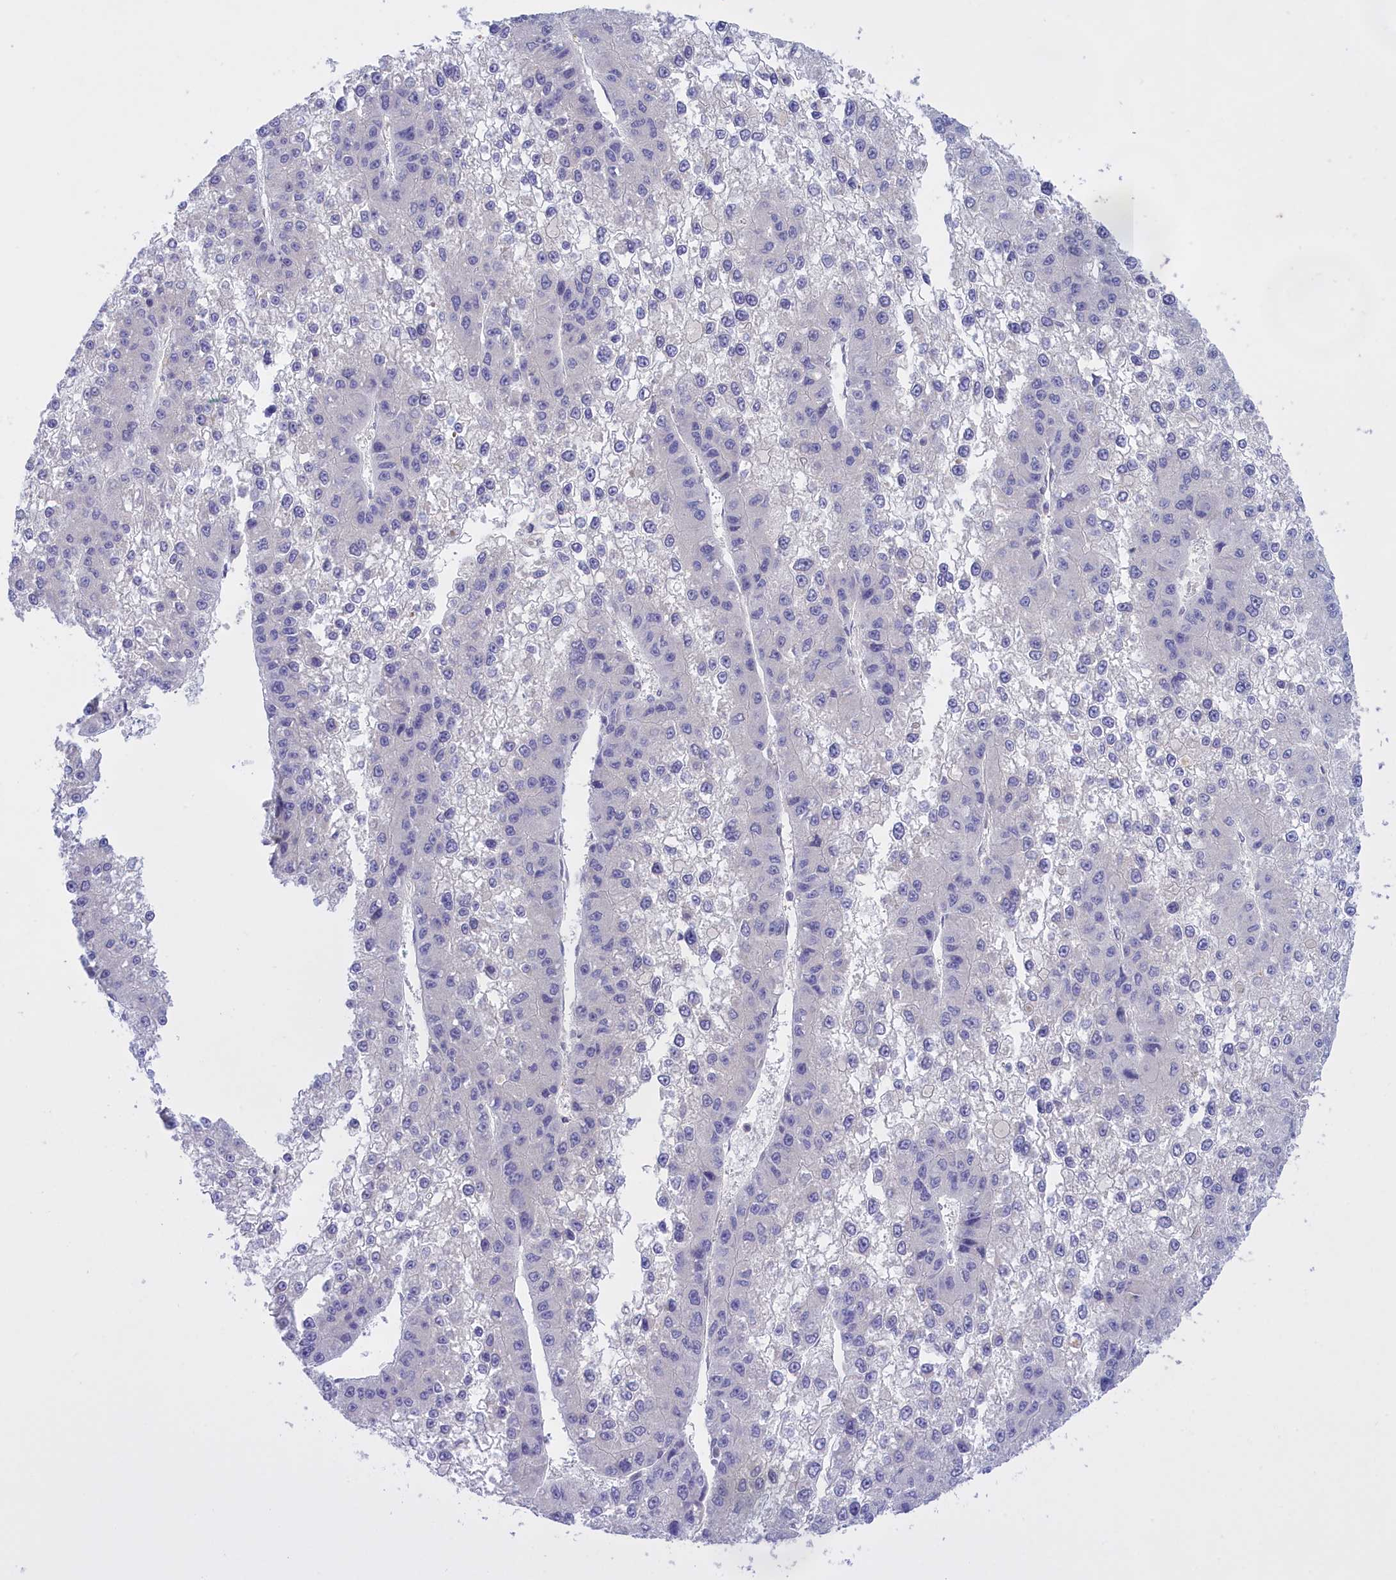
{"staining": {"intensity": "negative", "quantity": "none", "location": "none"}, "tissue": "liver cancer", "cell_type": "Tumor cells", "image_type": "cancer", "snomed": [{"axis": "morphology", "description": "Carcinoma, Hepatocellular, NOS"}, {"axis": "topography", "description": "Liver"}], "caption": "Tumor cells are negative for brown protein staining in hepatocellular carcinoma (liver). (Brightfield microscopy of DAB immunohistochemistry at high magnification).", "gene": "FAM149B1", "patient": {"sex": "female", "age": 73}}